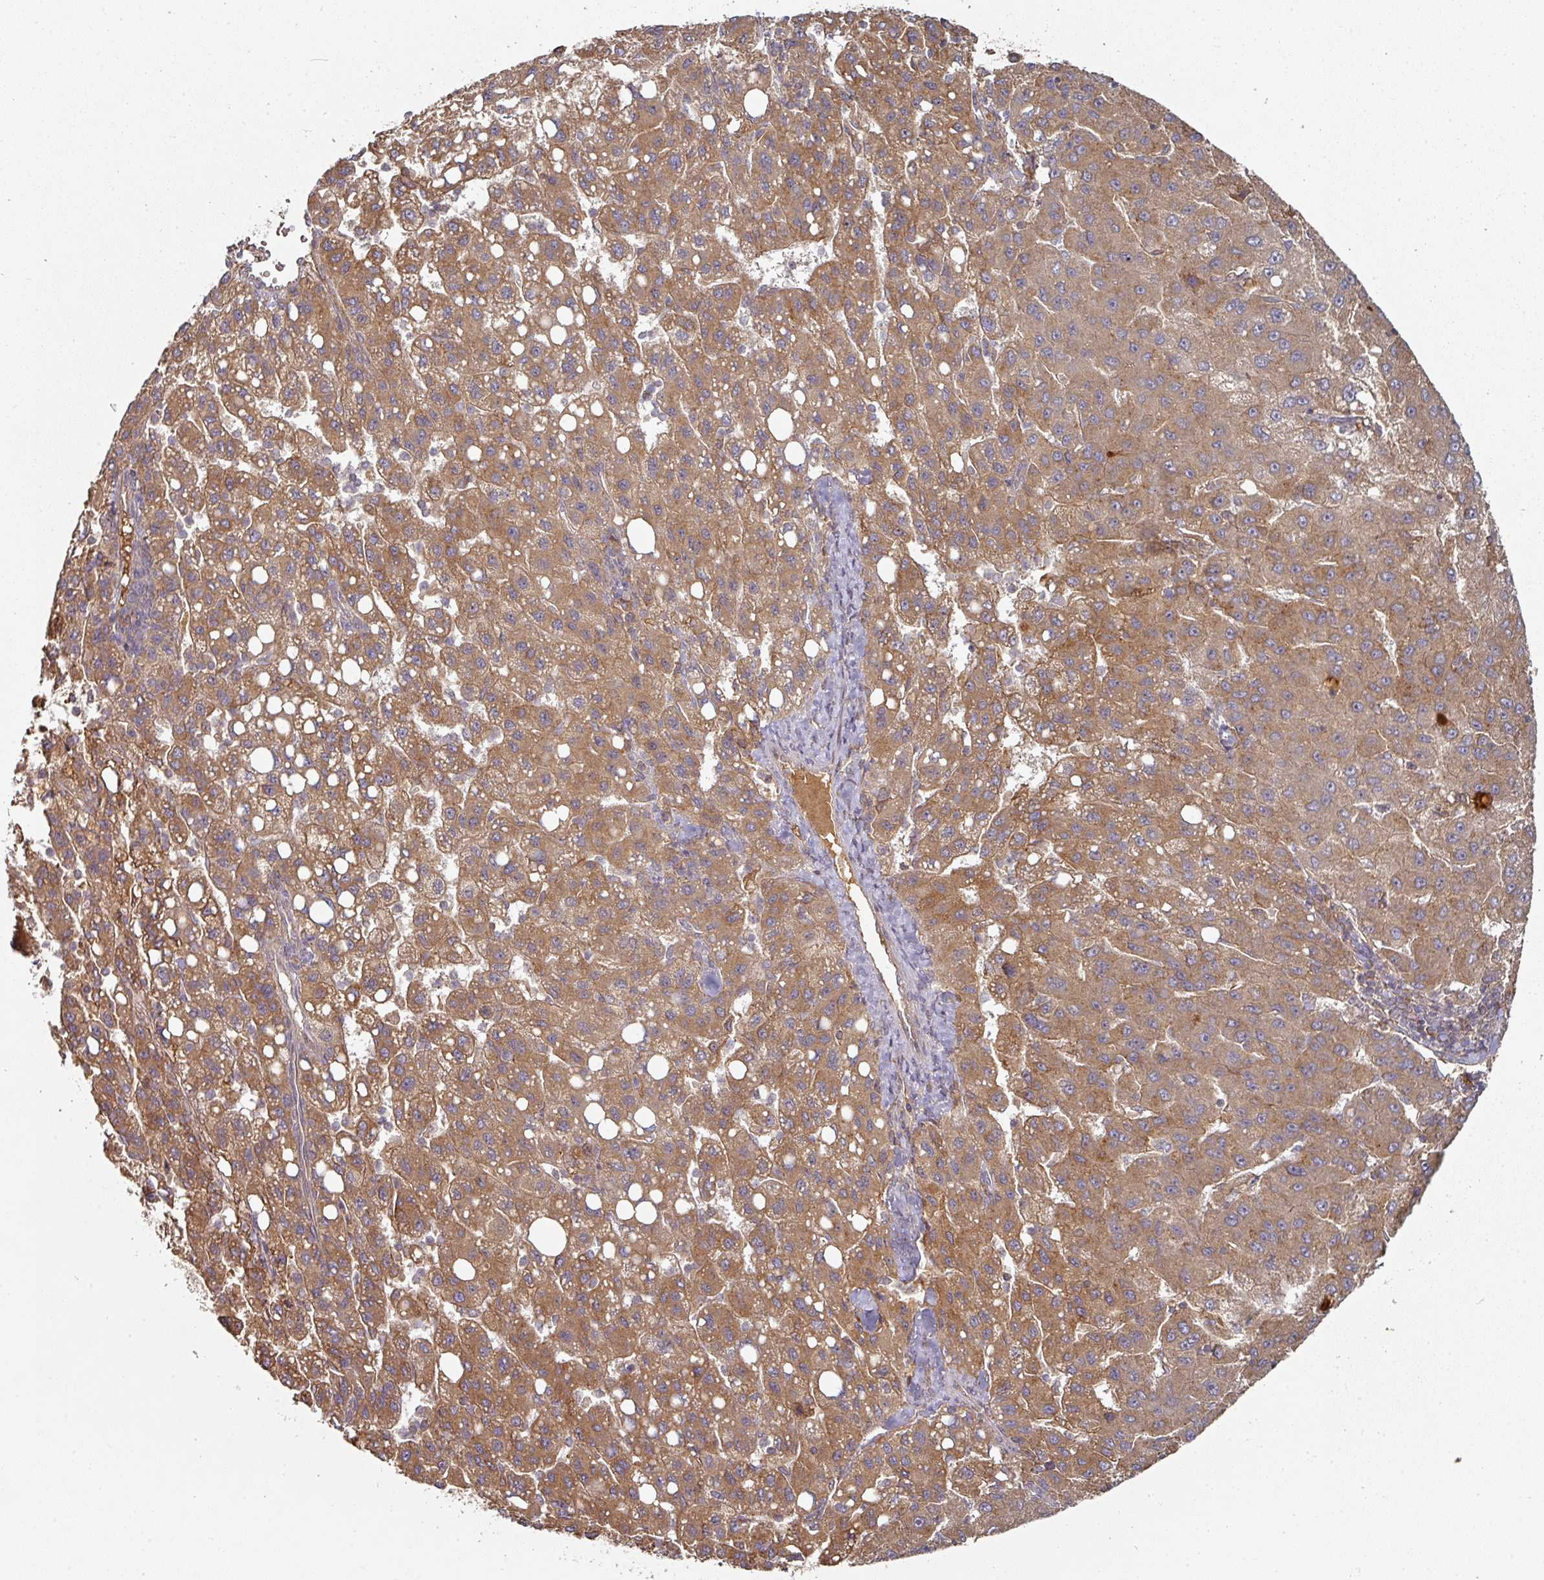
{"staining": {"intensity": "moderate", "quantity": ">75%", "location": "cytoplasmic/membranous"}, "tissue": "liver cancer", "cell_type": "Tumor cells", "image_type": "cancer", "snomed": [{"axis": "morphology", "description": "Carcinoma, Hepatocellular, NOS"}, {"axis": "topography", "description": "Liver"}], "caption": "A histopathology image of human hepatocellular carcinoma (liver) stained for a protein exhibits moderate cytoplasmic/membranous brown staining in tumor cells.", "gene": "CEP95", "patient": {"sex": "female", "age": 82}}